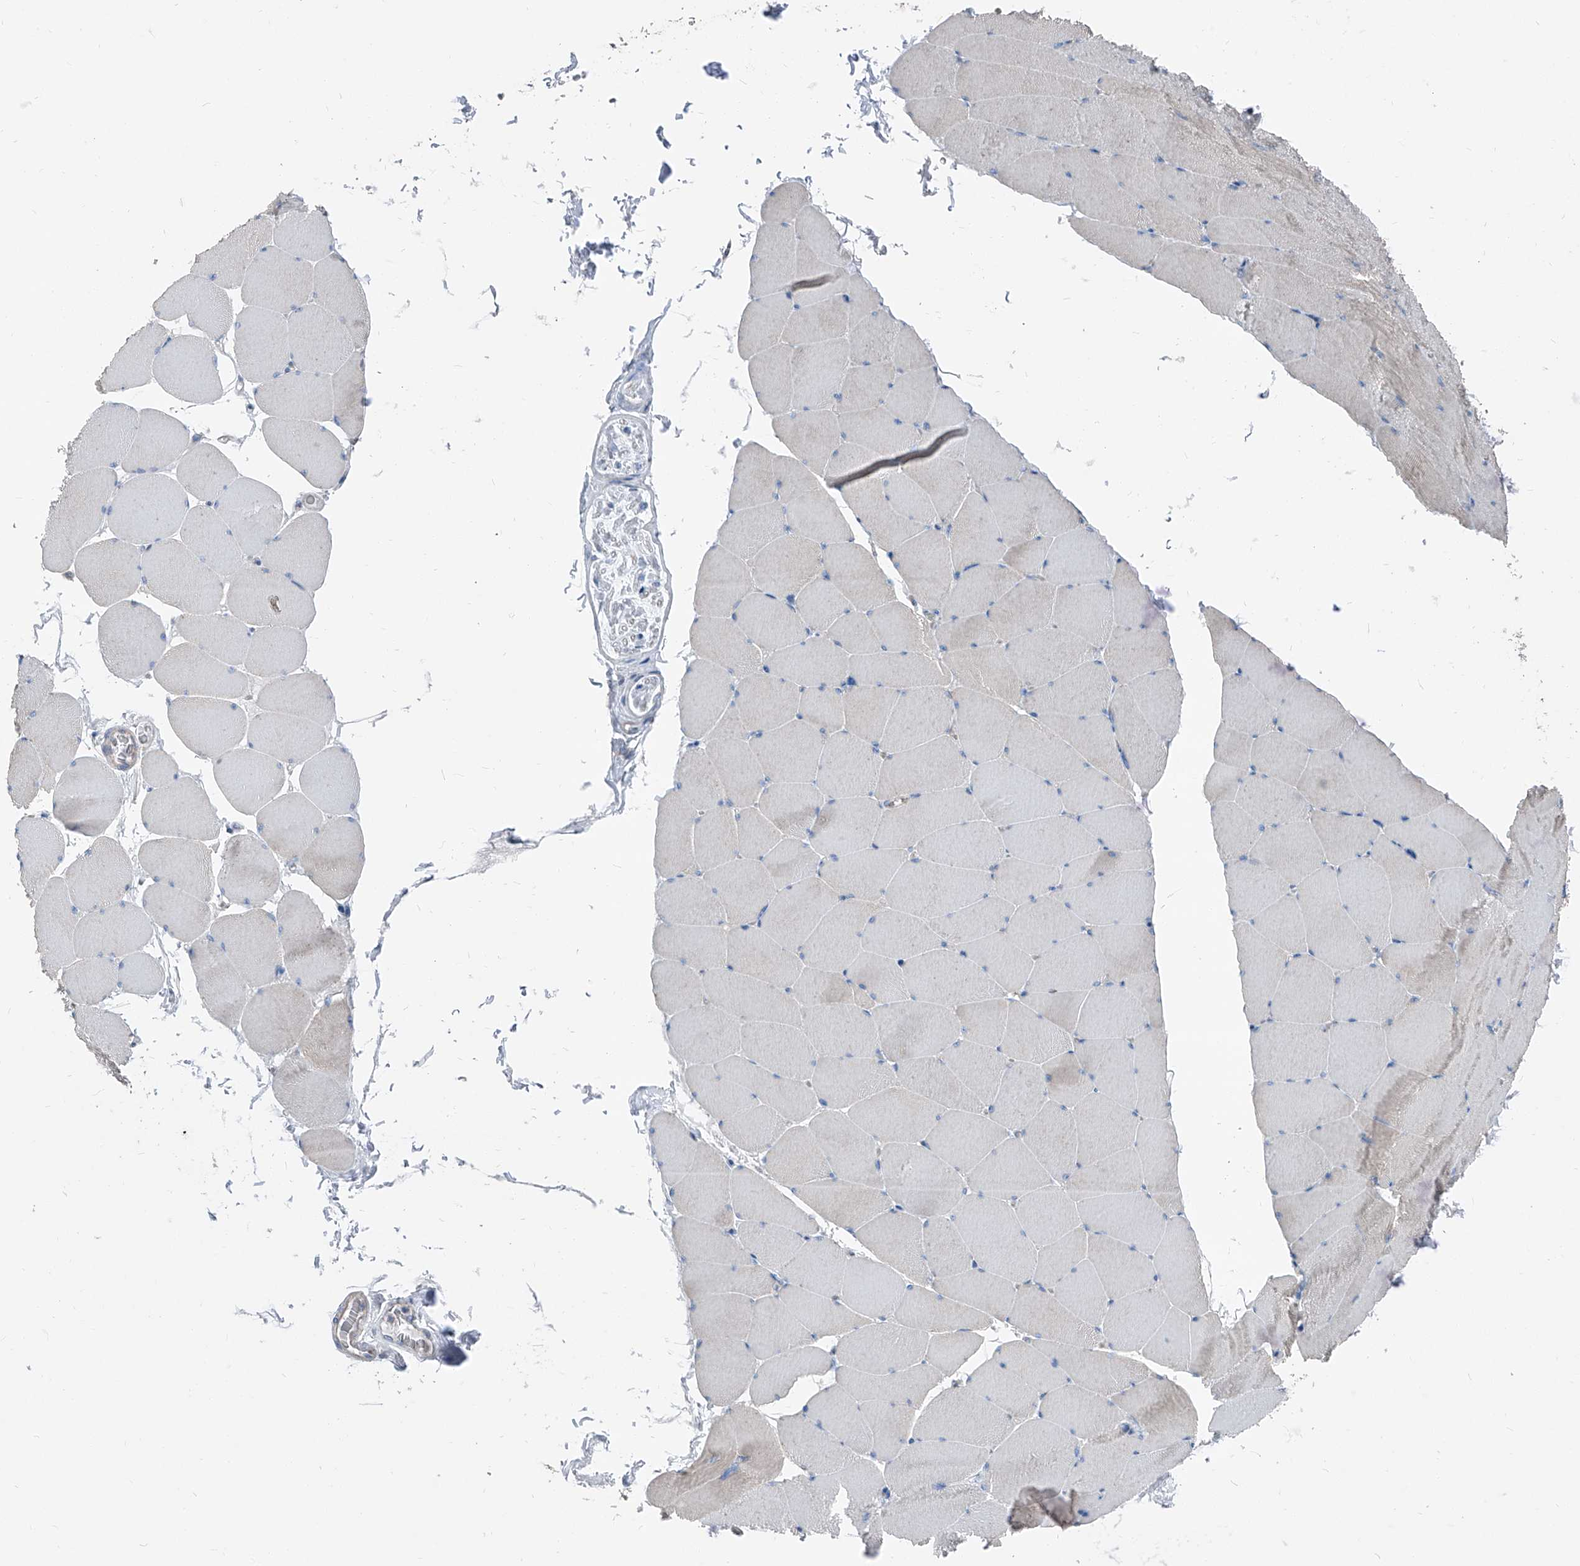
{"staining": {"intensity": "weak", "quantity": "25%-75%", "location": "none"}, "tissue": "skeletal muscle", "cell_type": "Myocytes", "image_type": "normal", "snomed": [{"axis": "morphology", "description": "Normal tissue, NOS"}, {"axis": "topography", "description": "Skeletal muscle"}], "caption": "This image reveals immunohistochemistry staining of benign human skeletal muscle, with low weak None expression in approximately 25%-75% of myocytes.", "gene": "AGPS", "patient": {"sex": "male", "age": 62}}